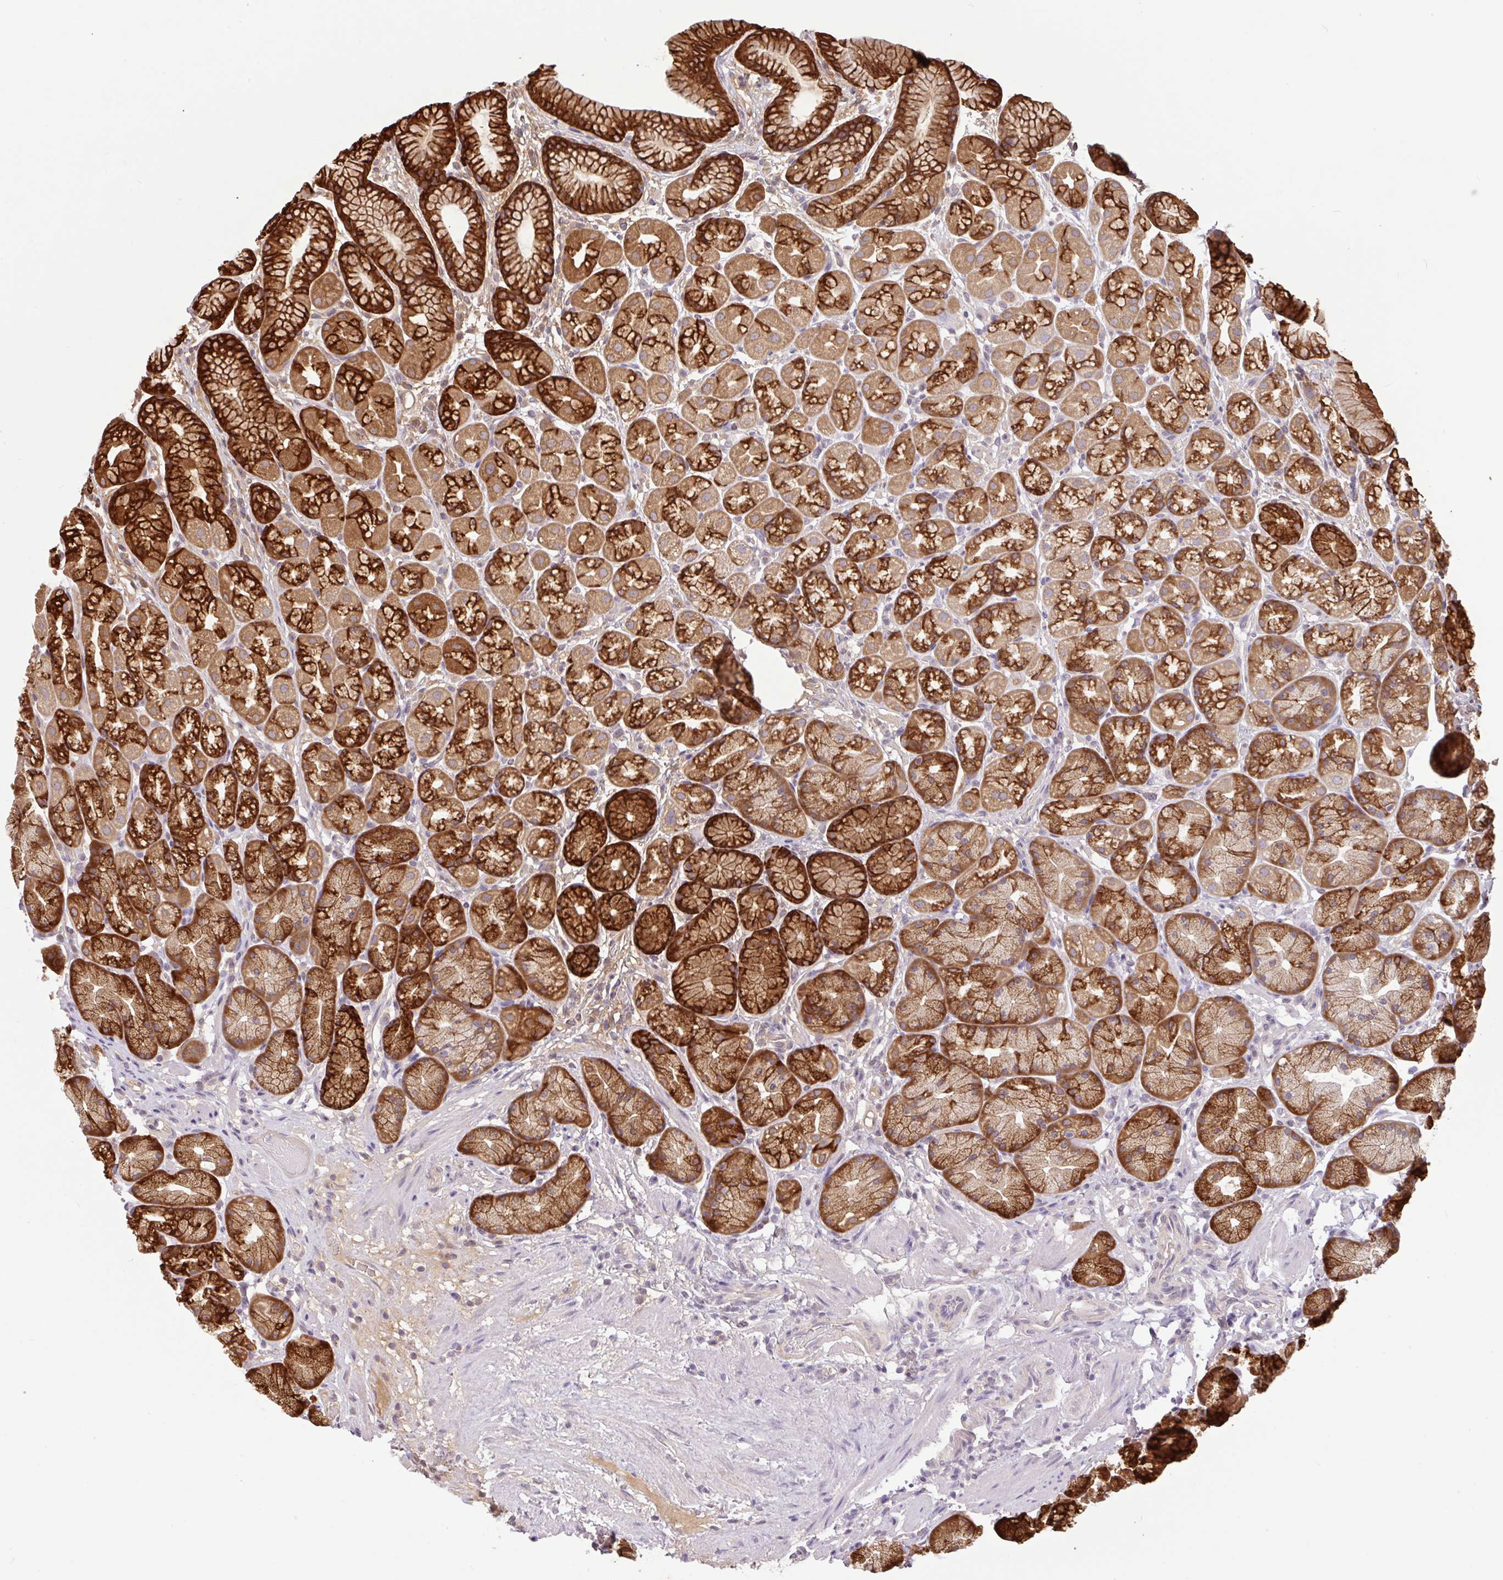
{"staining": {"intensity": "strong", "quantity": ">75%", "location": "cytoplasmic/membranous"}, "tissue": "stomach", "cell_type": "Glandular cells", "image_type": "normal", "snomed": [{"axis": "morphology", "description": "Normal tissue, NOS"}, {"axis": "topography", "description": "Stomach, lower"}], "caption": "Protein staining reveals strong cytoplasmic/membranous positivity in approximately >75% of glandular cells in normal stomach. Nuclei are stained in blue.", "gene": "CTSE", "patient": {"sex": "male", "age": 67}}